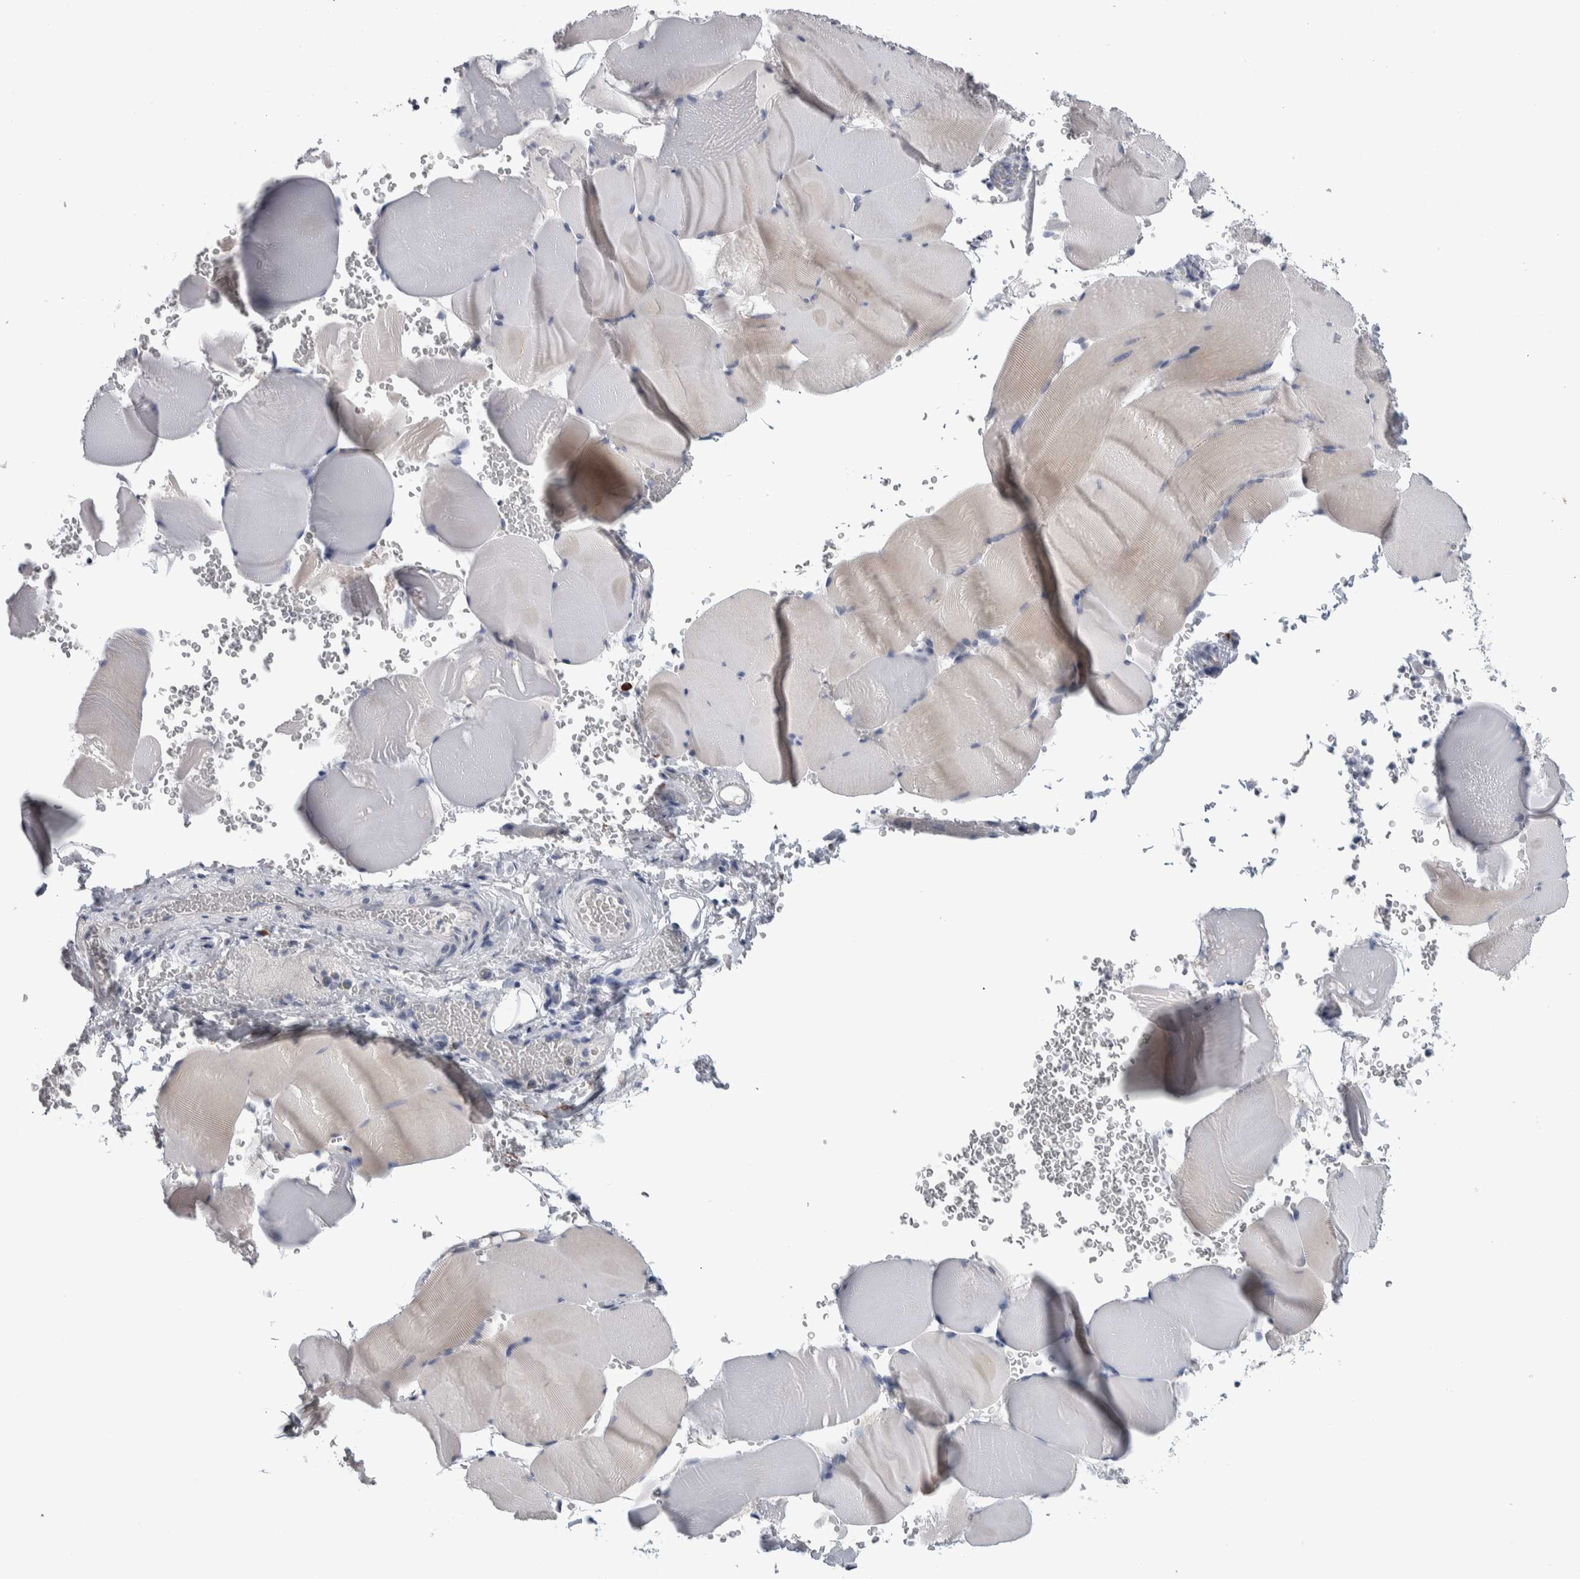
{"staining": {"intensity": "weak", "quantity": "<25%", "location": "cytoplasmic/membranous"}, "tissue": "skeletal muscle", "cell_type": "Myocytes", "image_type": "normal", "snomed": [{"axis": "morphology", "description": "Normal tissue, NOS"}, {"axis": "topography", "description": "Skeletal muscle"}], "caption": "This image is of unremarkable skeletal muscle stained with IHC to label a protein in brown with the nuclei are counter-stained blue. There is no staining in myocytes. (DAB (3,3'-diaminobenzidine) IHC with hematoxylin counter stain).", "gene": "TMEM102", "patient": {"sex": "male", "age": 62}}